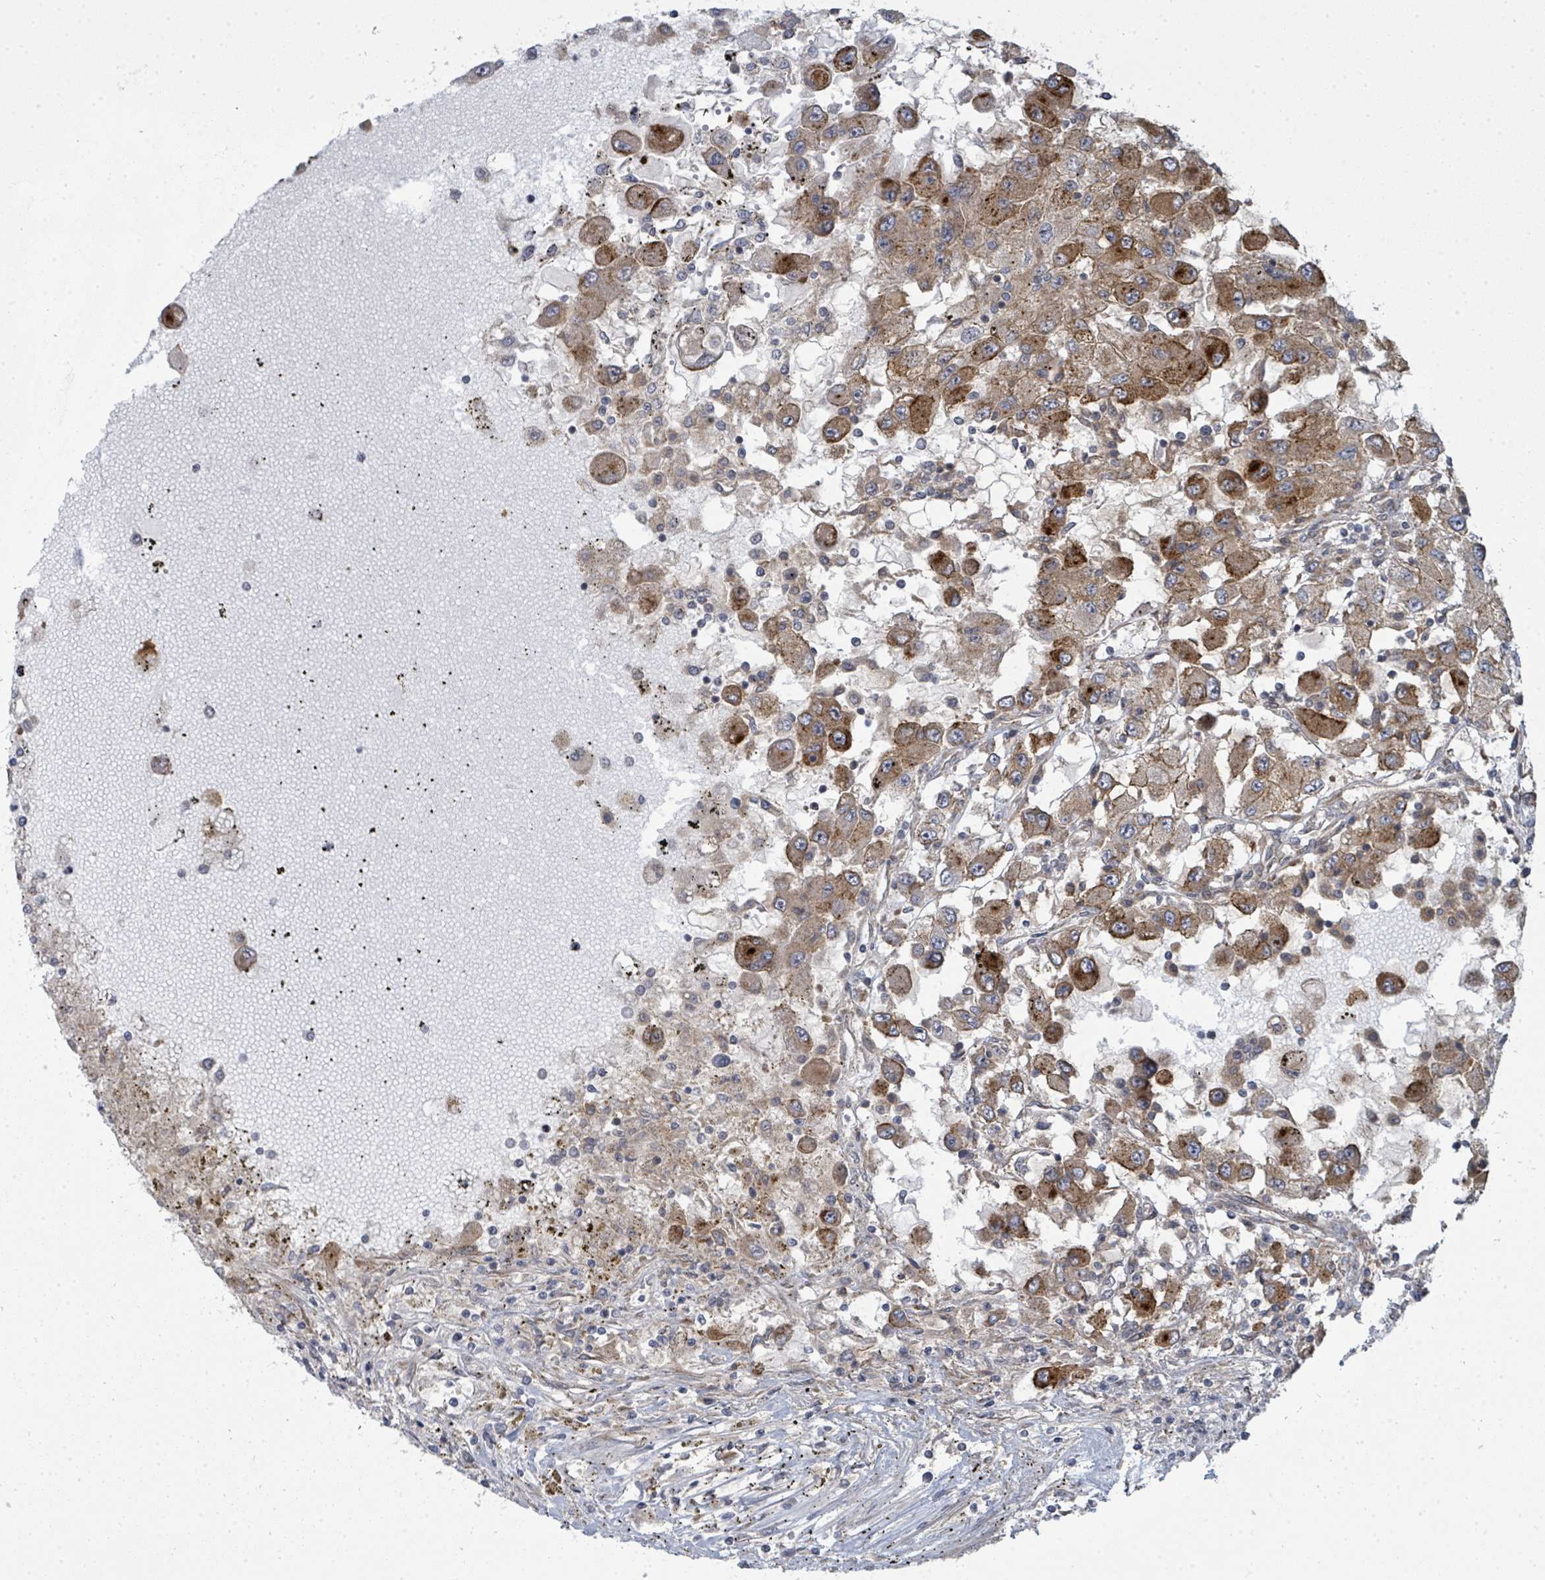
{"staining": {"intensity": "moderate", "quantity": ">75%", "location": "cytoplasmic/membranous"}, "tissue": "renal cancer", "cell_type": "Tumor cells", "image_type": "cancer", "snomed": [{"axis": "morphology", "description": "Adenocarcinoma, NOS"}, {"axis": "topography", "description": "Kidney"}], "caption": "A brown stain highlights moderate cytoplasmic/membranous staining of a protein in human renal adenocarcinoma tumor cells. (Stains: DAB in brown, nuclei in blue, Microscopy: brightfield microscopy at high magnification).", "gene": "PSMG2", "patient": {"sex": "female", "age": 67}}